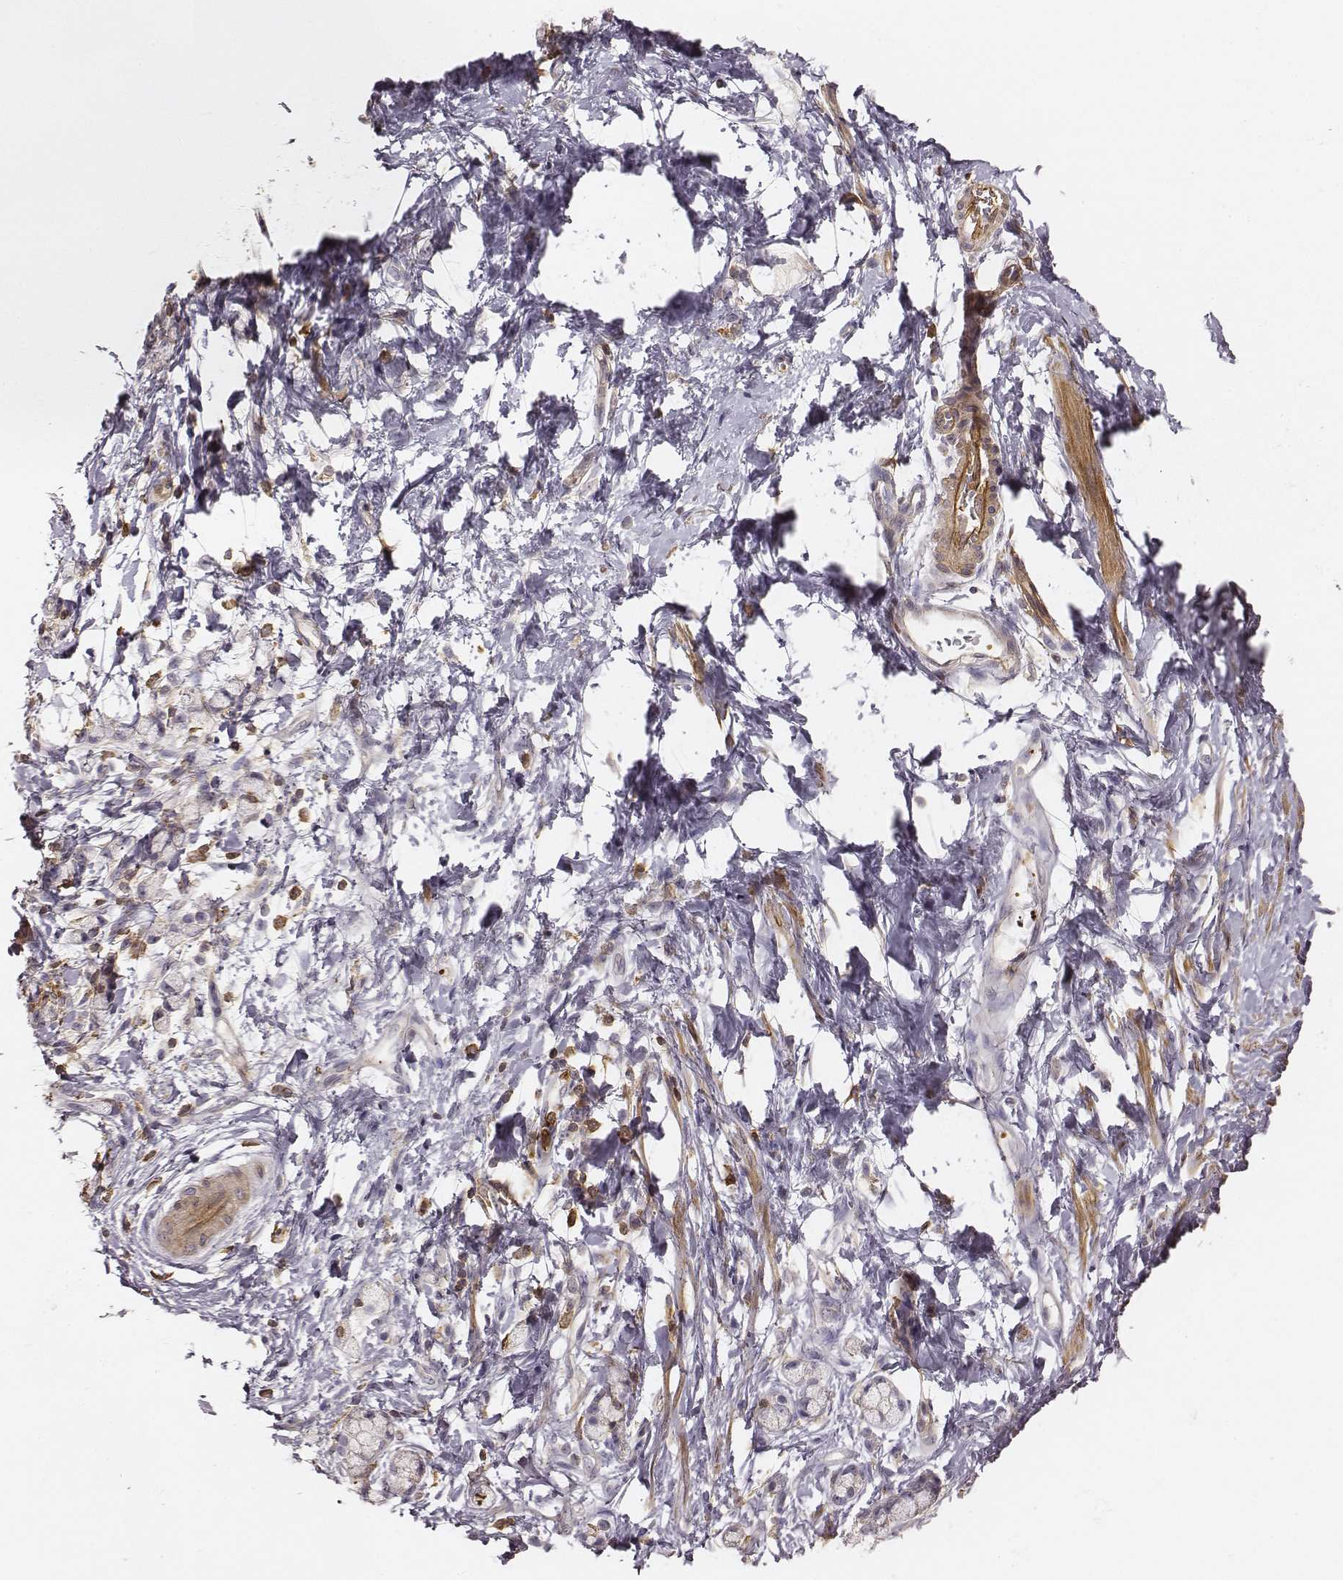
{"staining": {"intensity": "negative", "quantity": "none", "location": "none"}, "tissue": "stomach cancer", "cell_type": "Tumor cells", "image_type": "cancer", "snomed": [{"axis": "morphology", "description": "Adenocarcinoma, NOS"}, {"axis": "topography", "description": "Stomach"}], "caption": "Stomach cancer was stained to show a protein in brown. There is no significant staining in tumor cells.", "gene": "ZYX", "patient": {"sex": "male", "age": 58}}